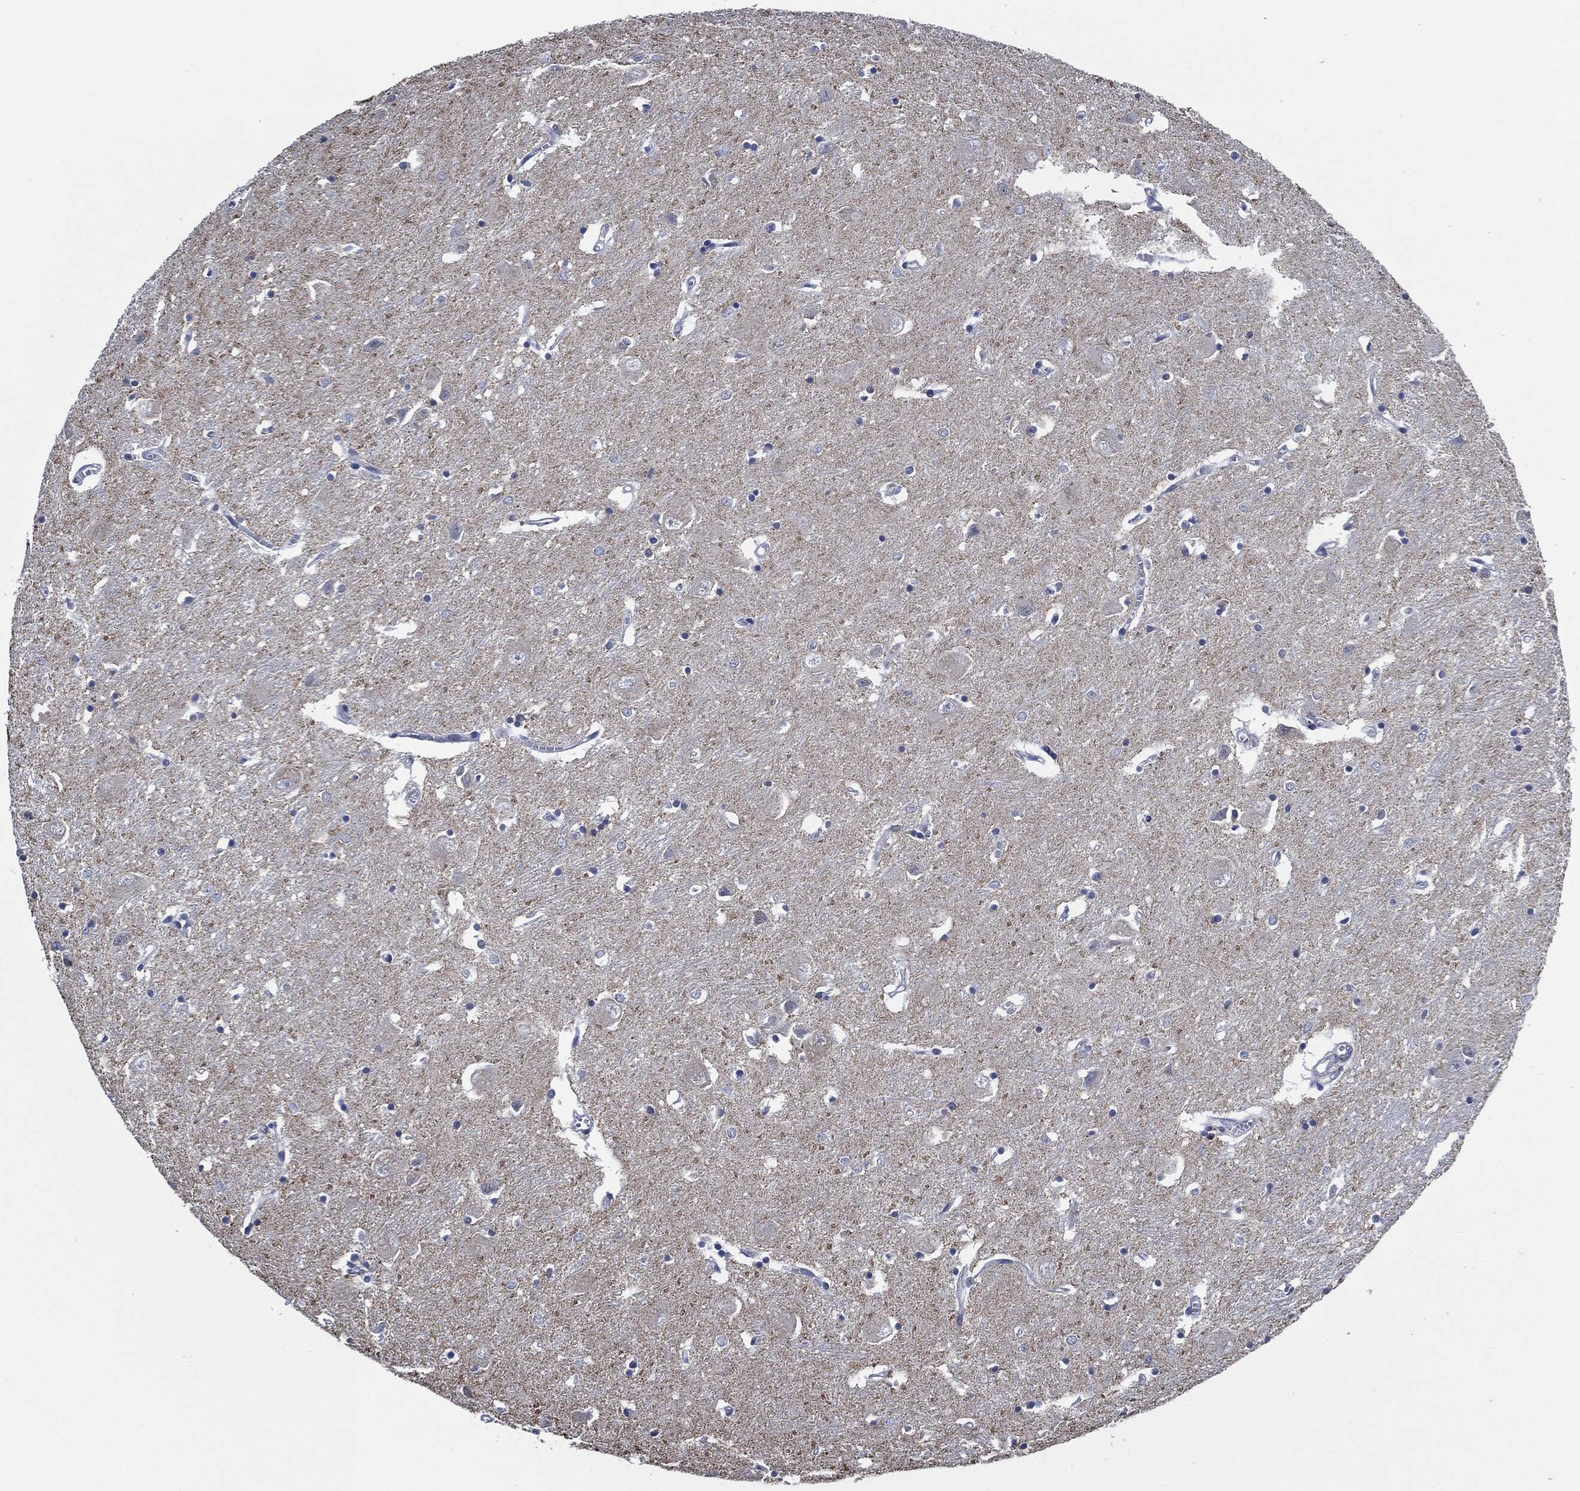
{"staining": {"intensity": "negative", "quantity": "none", "location": "none"}, "tissue": "caudate", "cell_type": "Glial cells", "image_type": "normal", "snomed": [{"axis": "morphology", "description": "Normal tissue, NOS"}, {"axis": "topography", "description": "Lateral ventricle wall"}], "caption": "The photomicrograph displays no significant positivity in glial cells of caudate.", "gene": "IL2RG", "patient": {"sex": "male", "age": 54}}